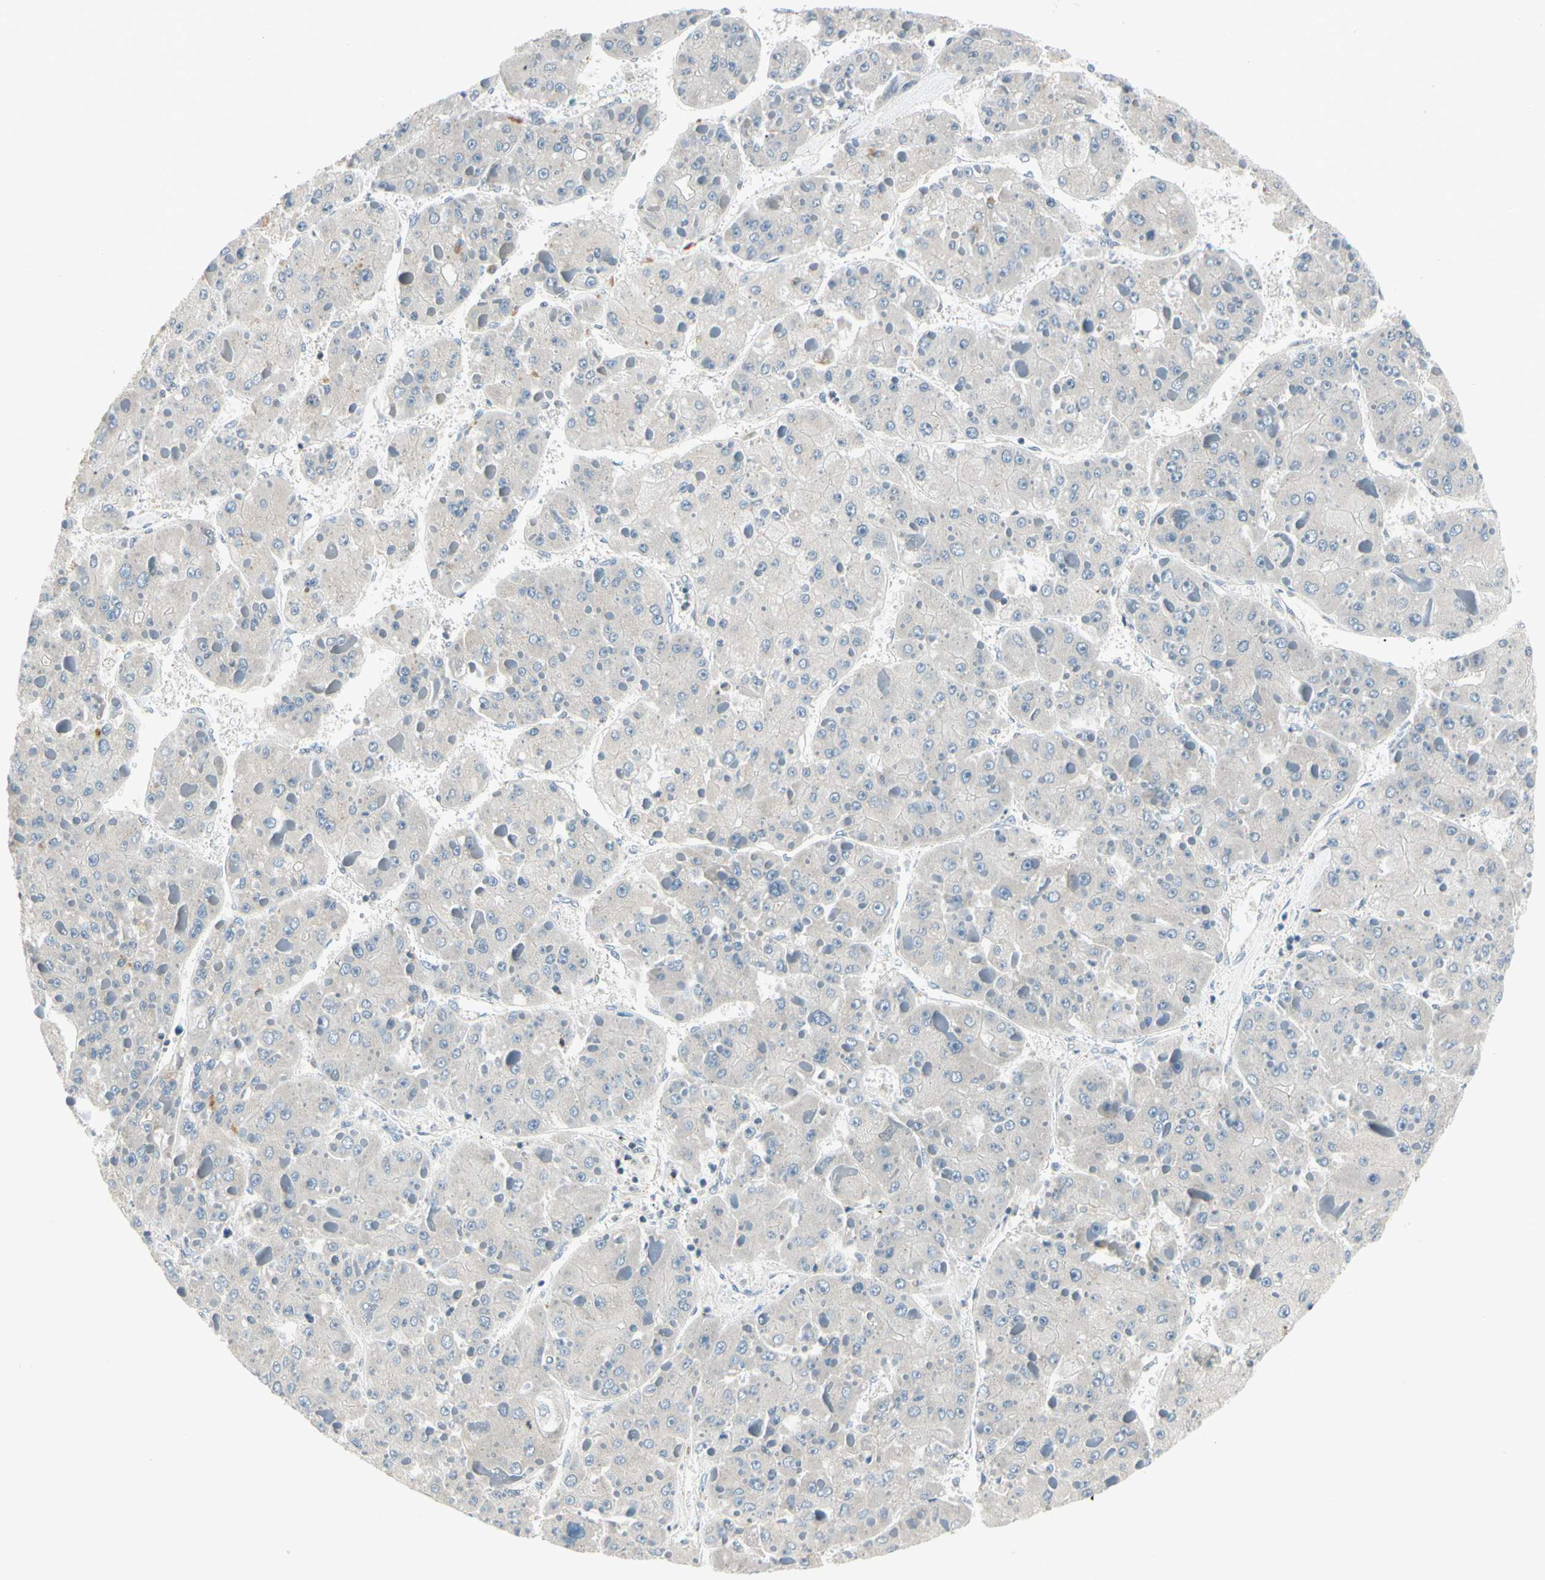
{"staining": {"intensity": "negative", "quantity": "none", "location": "none"}, "tissue": "liver cancer", "cell_type": "Tumor cells", "image_type": "cancer", "snomed": [{"axis": "morphology", "description": "Carcinoma, Hepatocellular, NOS"}, {"axis": "topography", "description": "Liver"}], "caption": "Micrograph shows no protein expression in tumor cells of liver cancer (hepatocellular carcinoma) tissue.", "gene": "CDH6", "patient": {"sex": "female", "age": 73}}